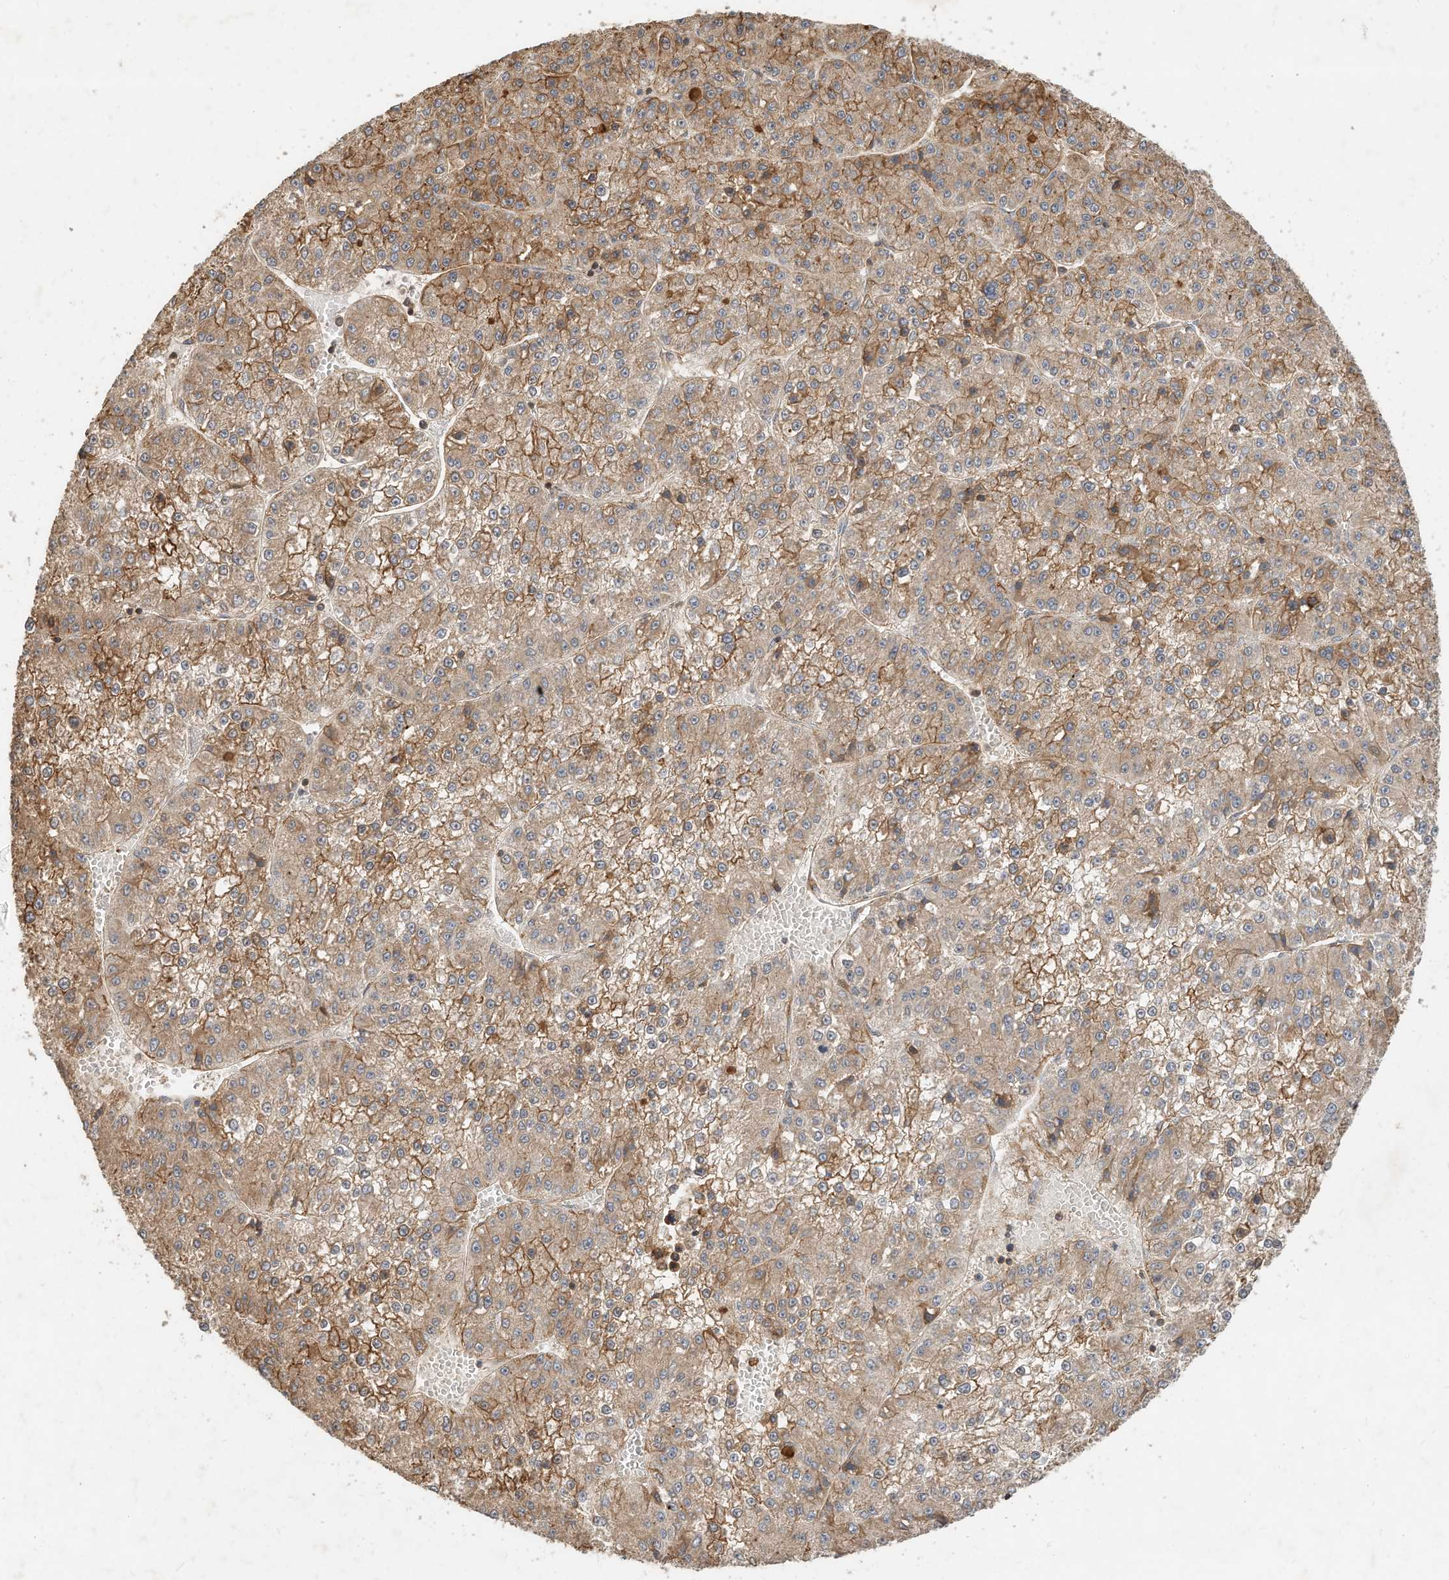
{"staining": {"intensity": "moderate", "quantity": ">75%", "location": "cytoplasmic/membranous"}, "tissue": "liver cancer", "cell_type": "Tumor cells", "image_type": "cancer", "snomed": [{"axis": "morphology", "description": "Carcinoma, Hepatocellular, NOS"}, {"axis": "topography", "description": "Liver"}], "caption": "The histopathology image shows a brown stain indicating the presence of a protein in the cytoplasmic/membranous of tumor cells in liver hepatocellular carcinoma. The protein is shown in brown color, while the nuclei are stained blue.", "gene": "CPAMD8", "patient": {"sex": "female", "age": 73}}